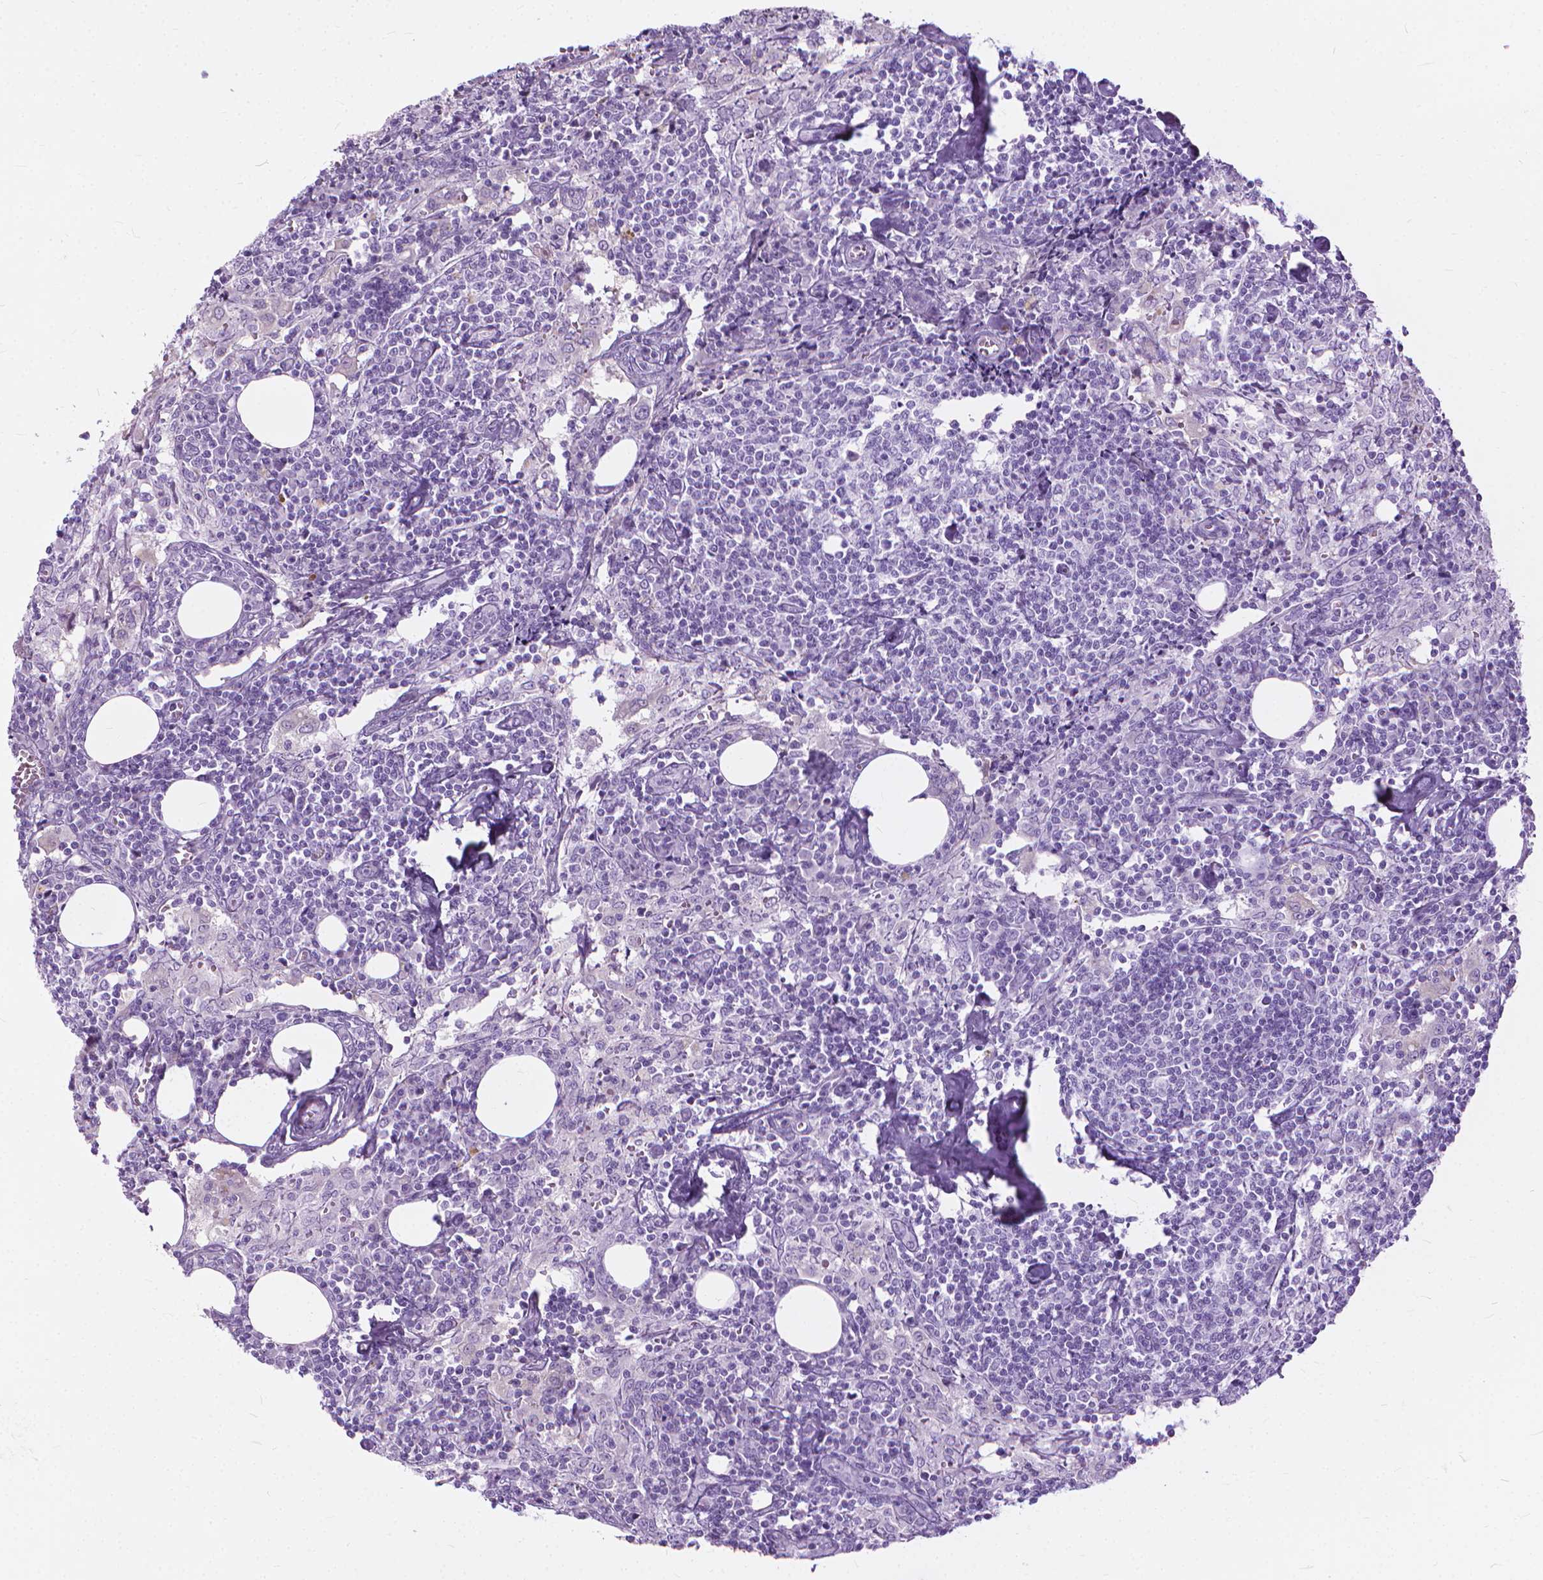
{"staining": {"intensity": "negative", "quantity": "none", "location": "none"}, "tissue": "lymph node", "cell_type": "Germinal center cells", "image_type": "normal", "snomed": [{"axis": "morphology", "description": "Normal tissue, NOS"}, {"axis": "topography", "description": "Lymph node"}], "caption": "A high-resolution photomicrograph shows IHC staining of normal lymph node, which exhibits no significant expression in germinal center cells.", "gene": "HTR2B", "patient": {"sex": "male", "age": 55}}